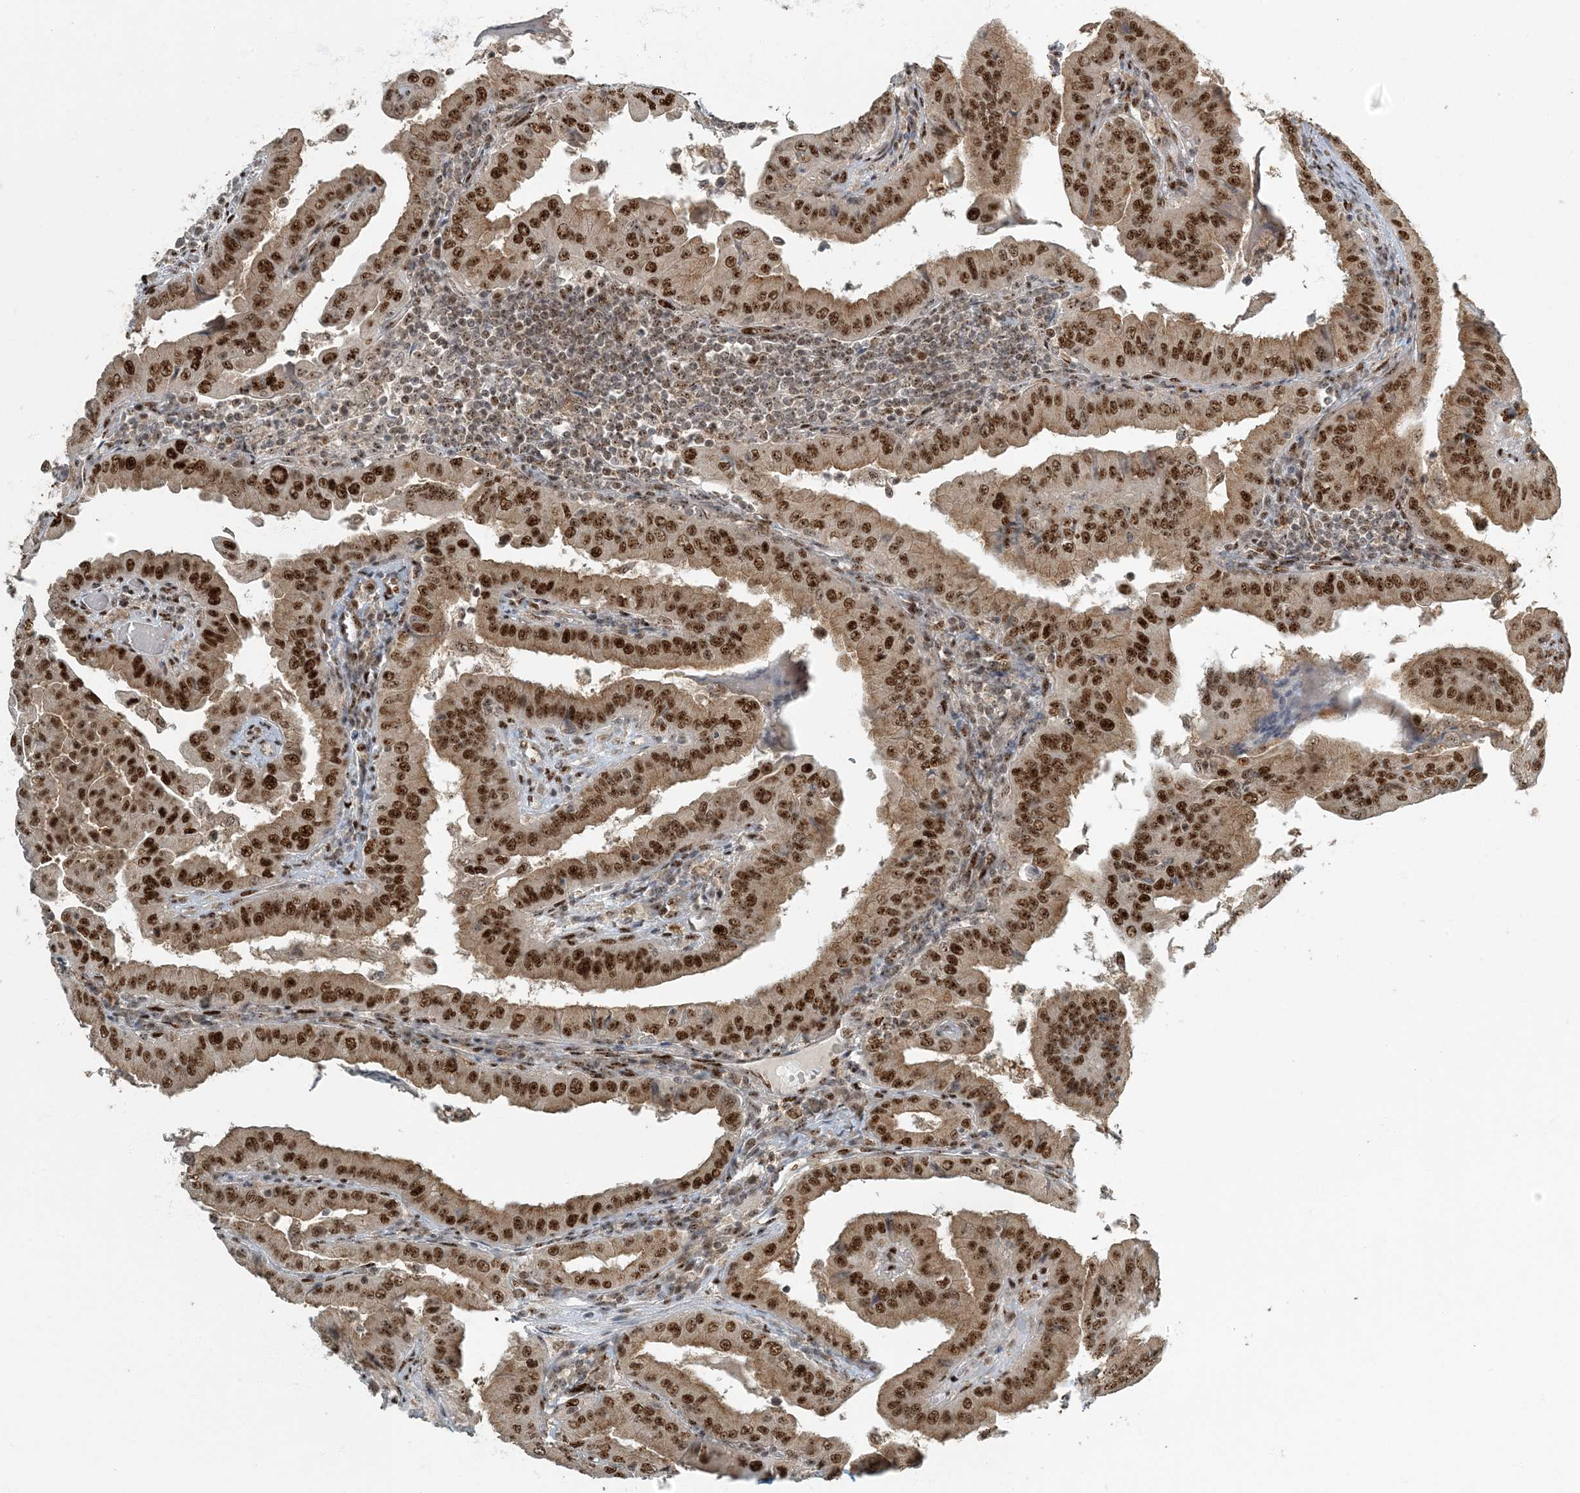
{"staining": {"intensity": "strong", "quantity": ">75%", "location": "nuclear"}, "tissue": "thyroid cancer", "cell_type": "Tumor cells", "image_type": "cancer", "snomed": [{"axis": "morphology", "description": "Papillary adenocarcinoma, NOS"}, {"axis": "topography", "description": "Thyroid gland"}], "caption": "A high amount of strong nuclear expression is appreciated in approximately >75% of tumor cells in thyroid cancer (papillary adenocarcinoma) tissue. (Brightfield microscopy of DAB IHC at high magnification).", "gene": "MBD1", "patient": {"sex": "male", "age": 33}}